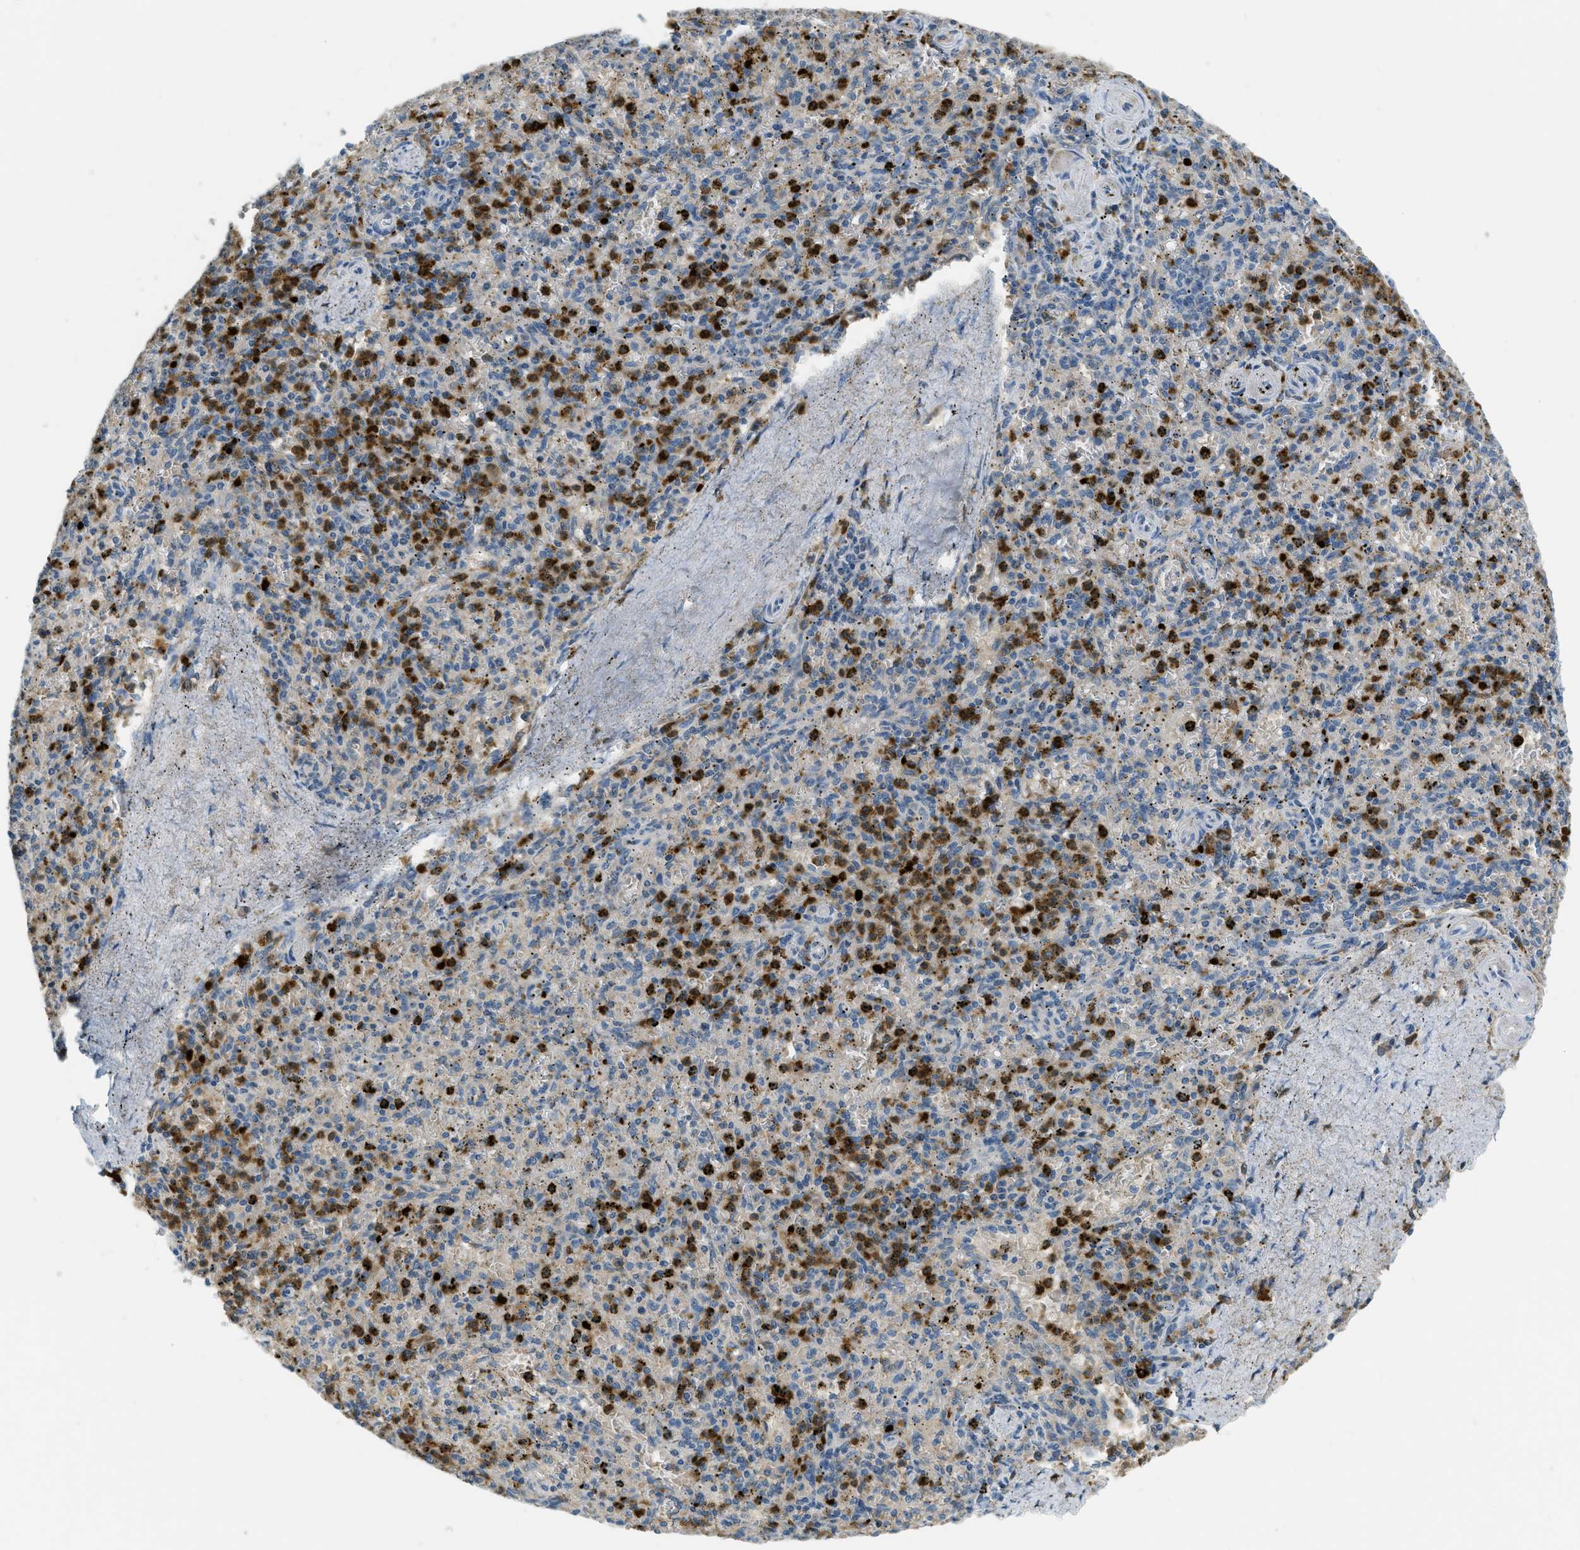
{"staining": {"intensity": "strong", "quantity": "25%-75%", "location": "cytoplasmic/membranous"}, "tissue": "spleen", "cell_type": "Cells in red pulp", "image_type": "normal", "snomed": [{"axis": "morphology", "description": "Normal tissue, NOS"}, {"axis": "topography", "description": "Spleen"}], "caption": "Immunohistochemistry (IHC) (DAB (3,3'-diaminobenzidine)) staining of normal human spleen demonstrates strong cytoplasmic/membranous protein positivity in approximately 25%-75% of cells in red pulp. Nuclei are stained in blue.", "gene": "PRTN3", "patient": {"sex": "male", "age": 72}}